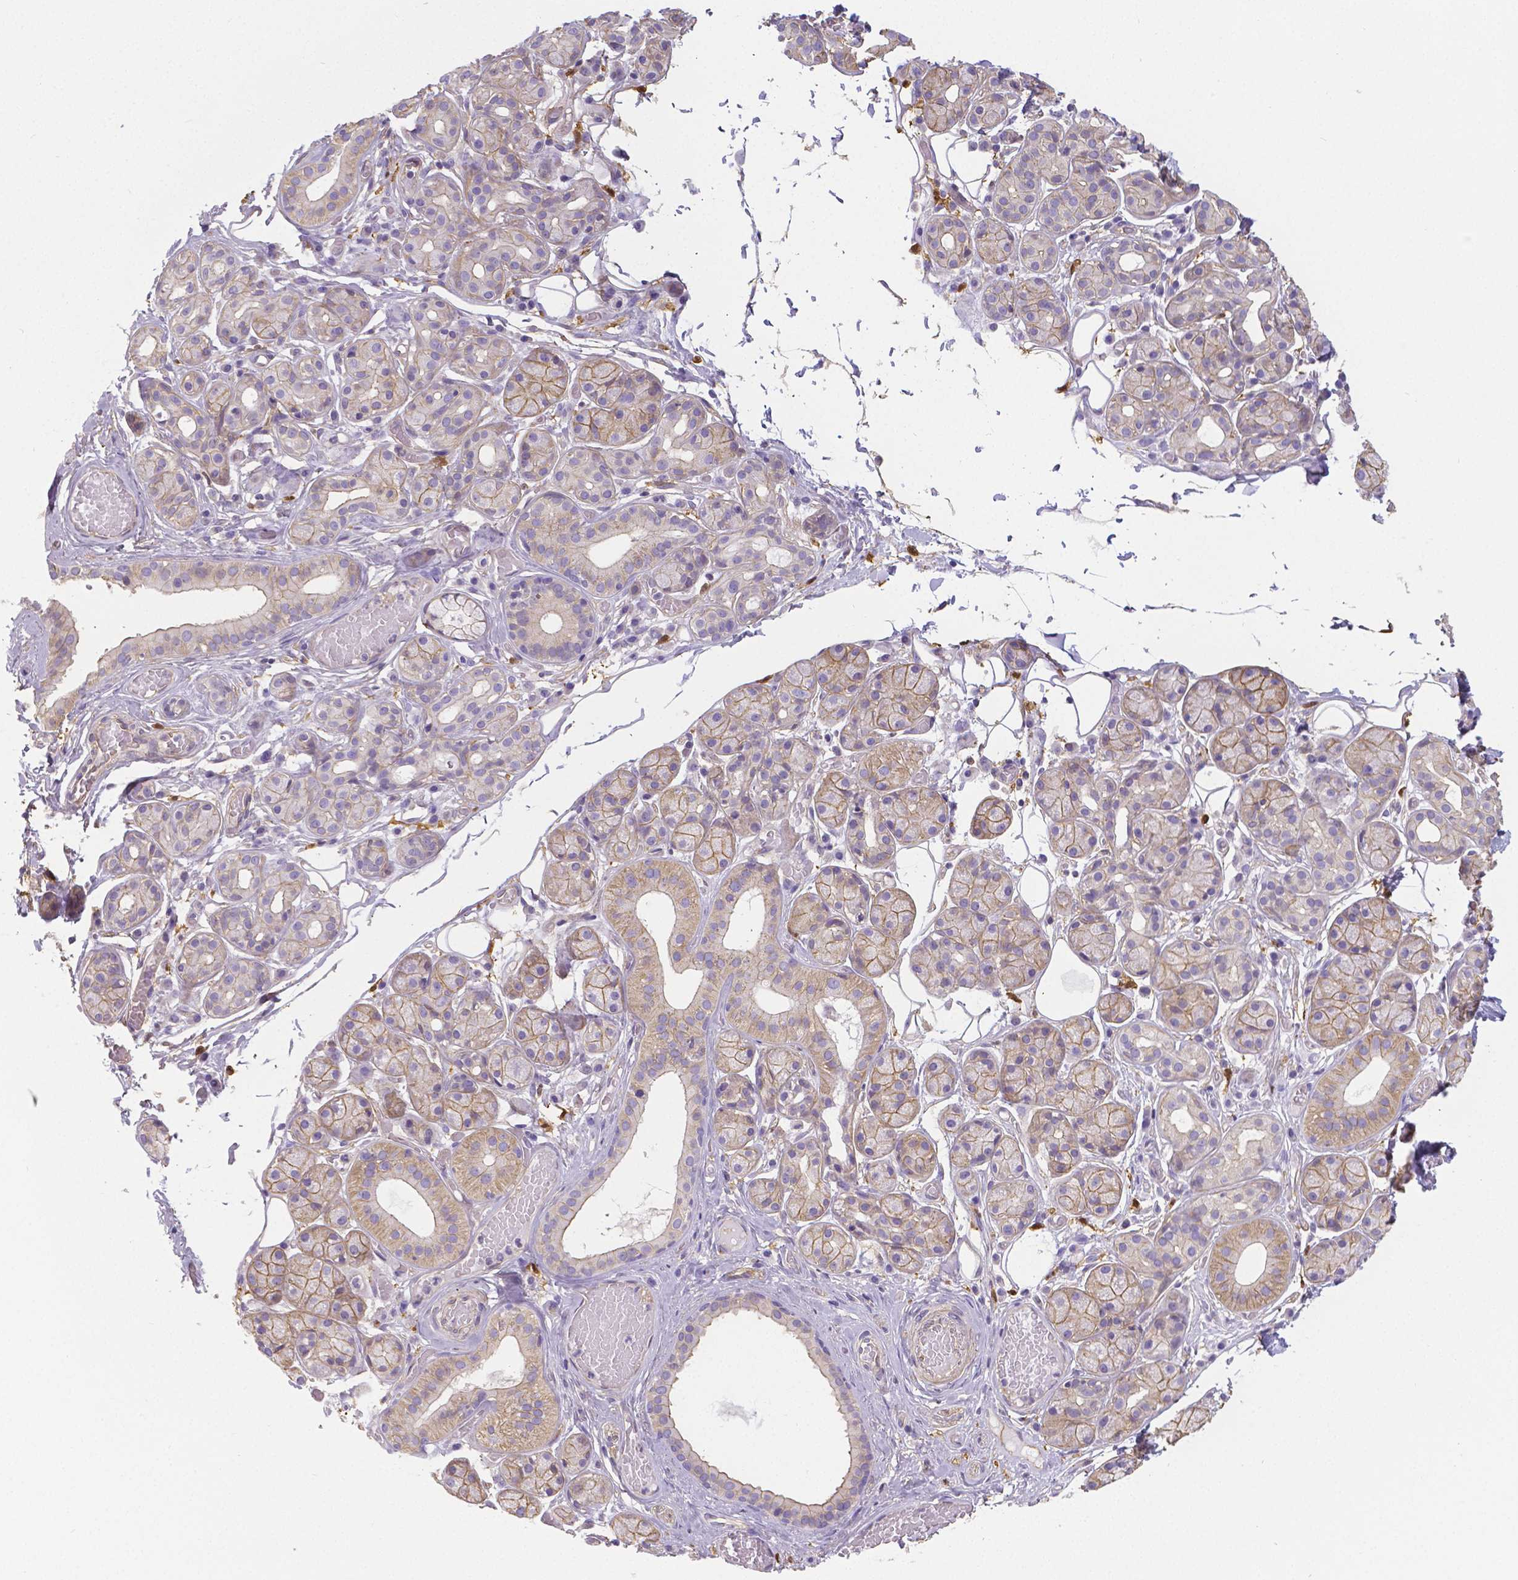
{"staining": {"intensity": "weak", "quantity": "25%-75%", "location": "cytoplasmic/membranous"}, "tissue": "salivary gland", "cell_type": "Glandular cells", "image_type": "normal", "snomed": [{"axis": "morphology", "description": "Normal tissue, NOS"}, {"axis": "topography", "description": "Salivary gland"}, {"axis": "topography", "description": "Peripheral nerve tissue"}], "caption": "Glandular cells display low levels of weak cytoplasmic/membranous positivity in about 25%-75% of cells in benign salivary gland. (brown staining indicates protein expression, while blue staining denotes nuclei).", "gene": "CRMP1", "patient": {"sex": "male", "age": 71}}